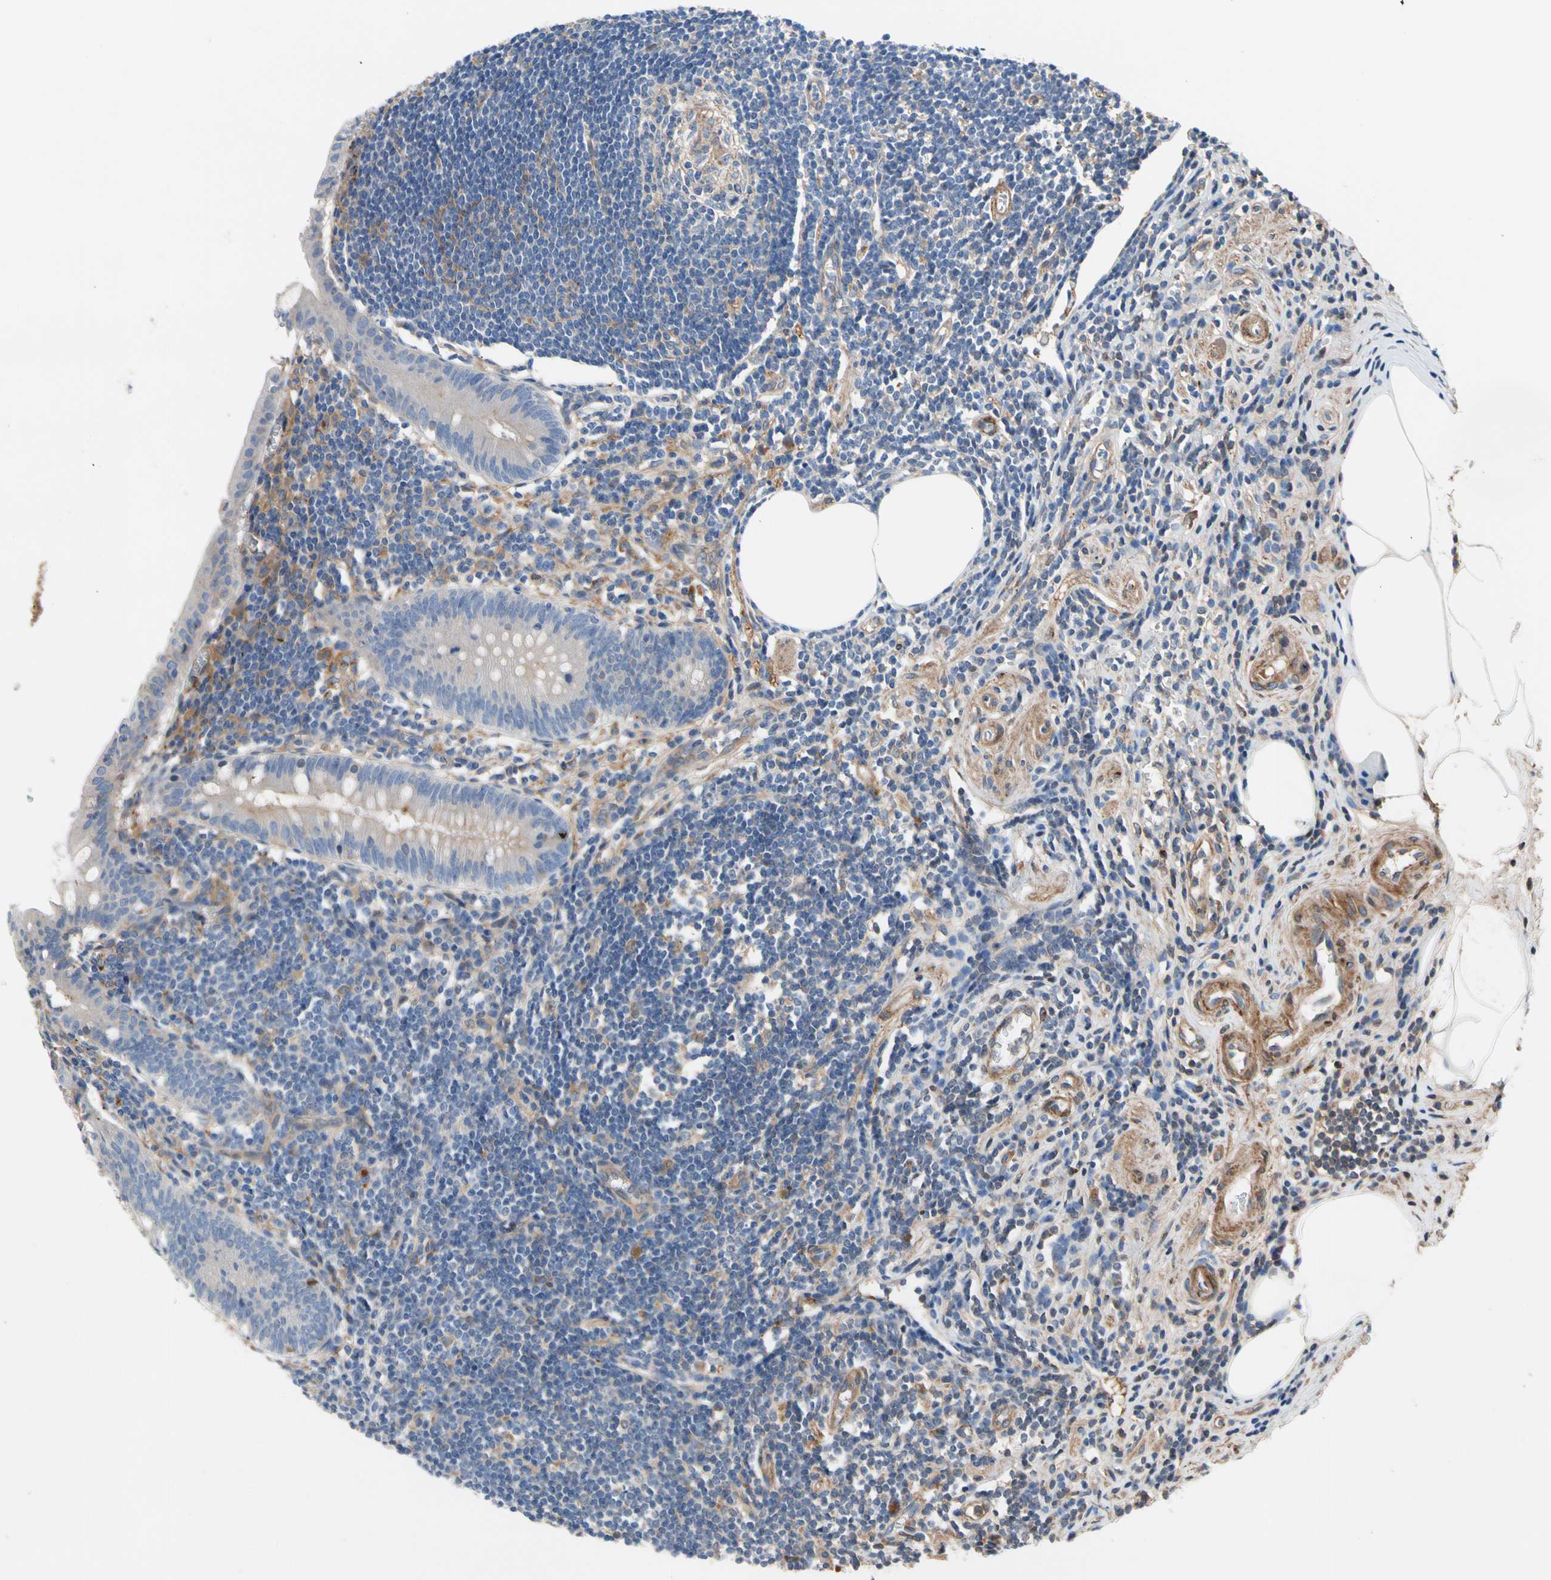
{"staining": {"intensity": "weak", "quantity": "<25%", "location": "cytoplasmic/membranous"}, "tissue": "appendix", "cell_type": "Glandular cells", "image_type": "normal", "snomed": [{"axis": "morphology", "description": "Normal tissue, NOS"}, {"axis": "topography", "description": "Appendix"}], "caption": "This is an immunohistochemistry (IHC) image of unremarkable human appendix. There is no staining in glandular cells.", "gene": "ENTREP3", "patient": {"sex": "female", "age": 50}}